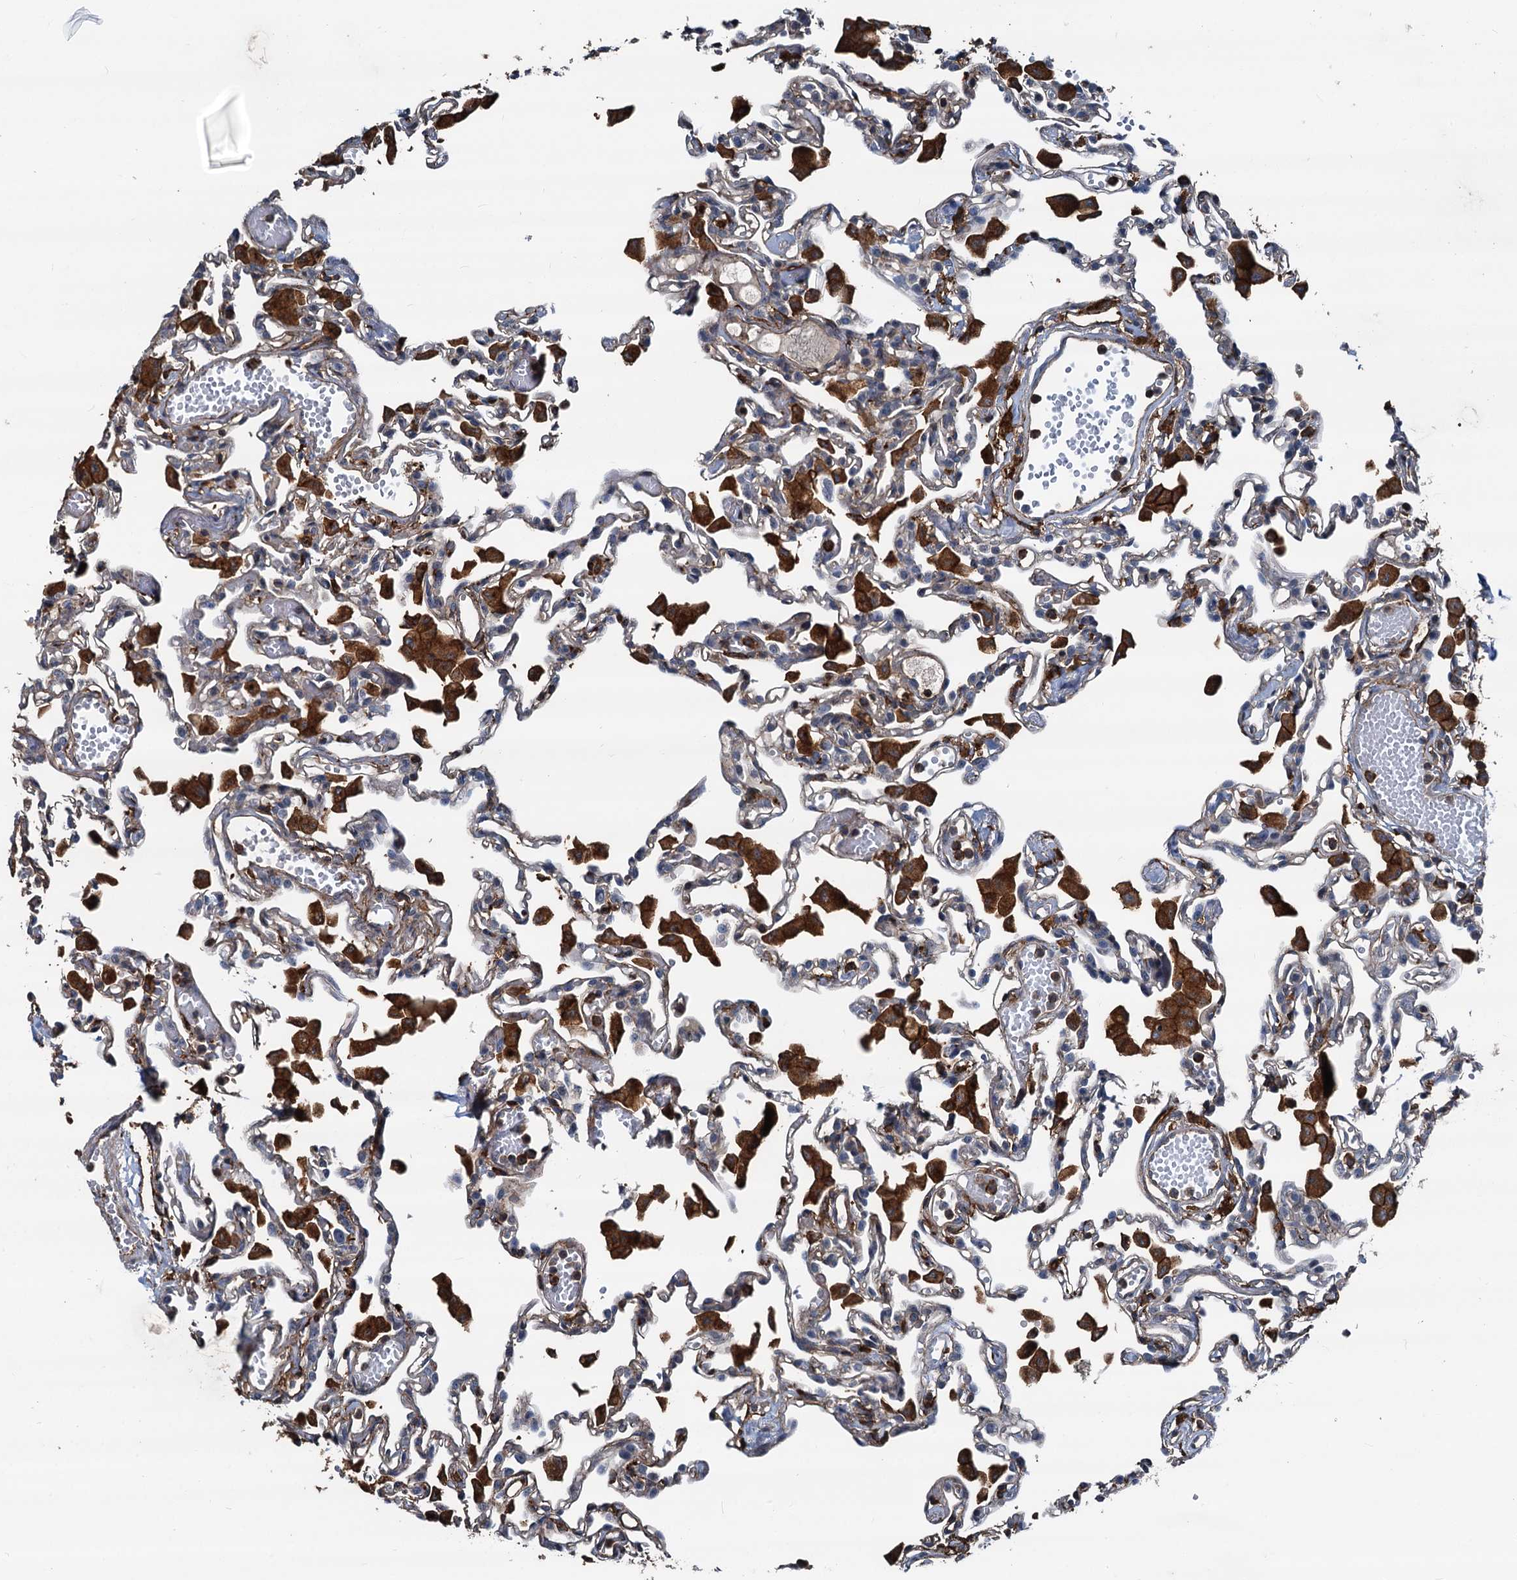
{"staining": {"intensity": "moderate", "quantity": "<25%", "location": "cytoplasmic/membranous"}, "tissue": "lung", "cell_type": "Alveolar cells", "image_type": "normal", "snomed": [{"axis": "morphology", "description": "Normal tissue, NOS"}, {"axis": "topography", "description": "Bronchus"}, {"axis": "topography", "description": "Lung"}], "caption": "Immunohistochemical staining of normal human lung displays moderate cytoplasmic/membranous protein positivity in about <25% of alveolar cells.", "gene": "PLEKHO2", "patient": {"sex": "female", "age": 49}}